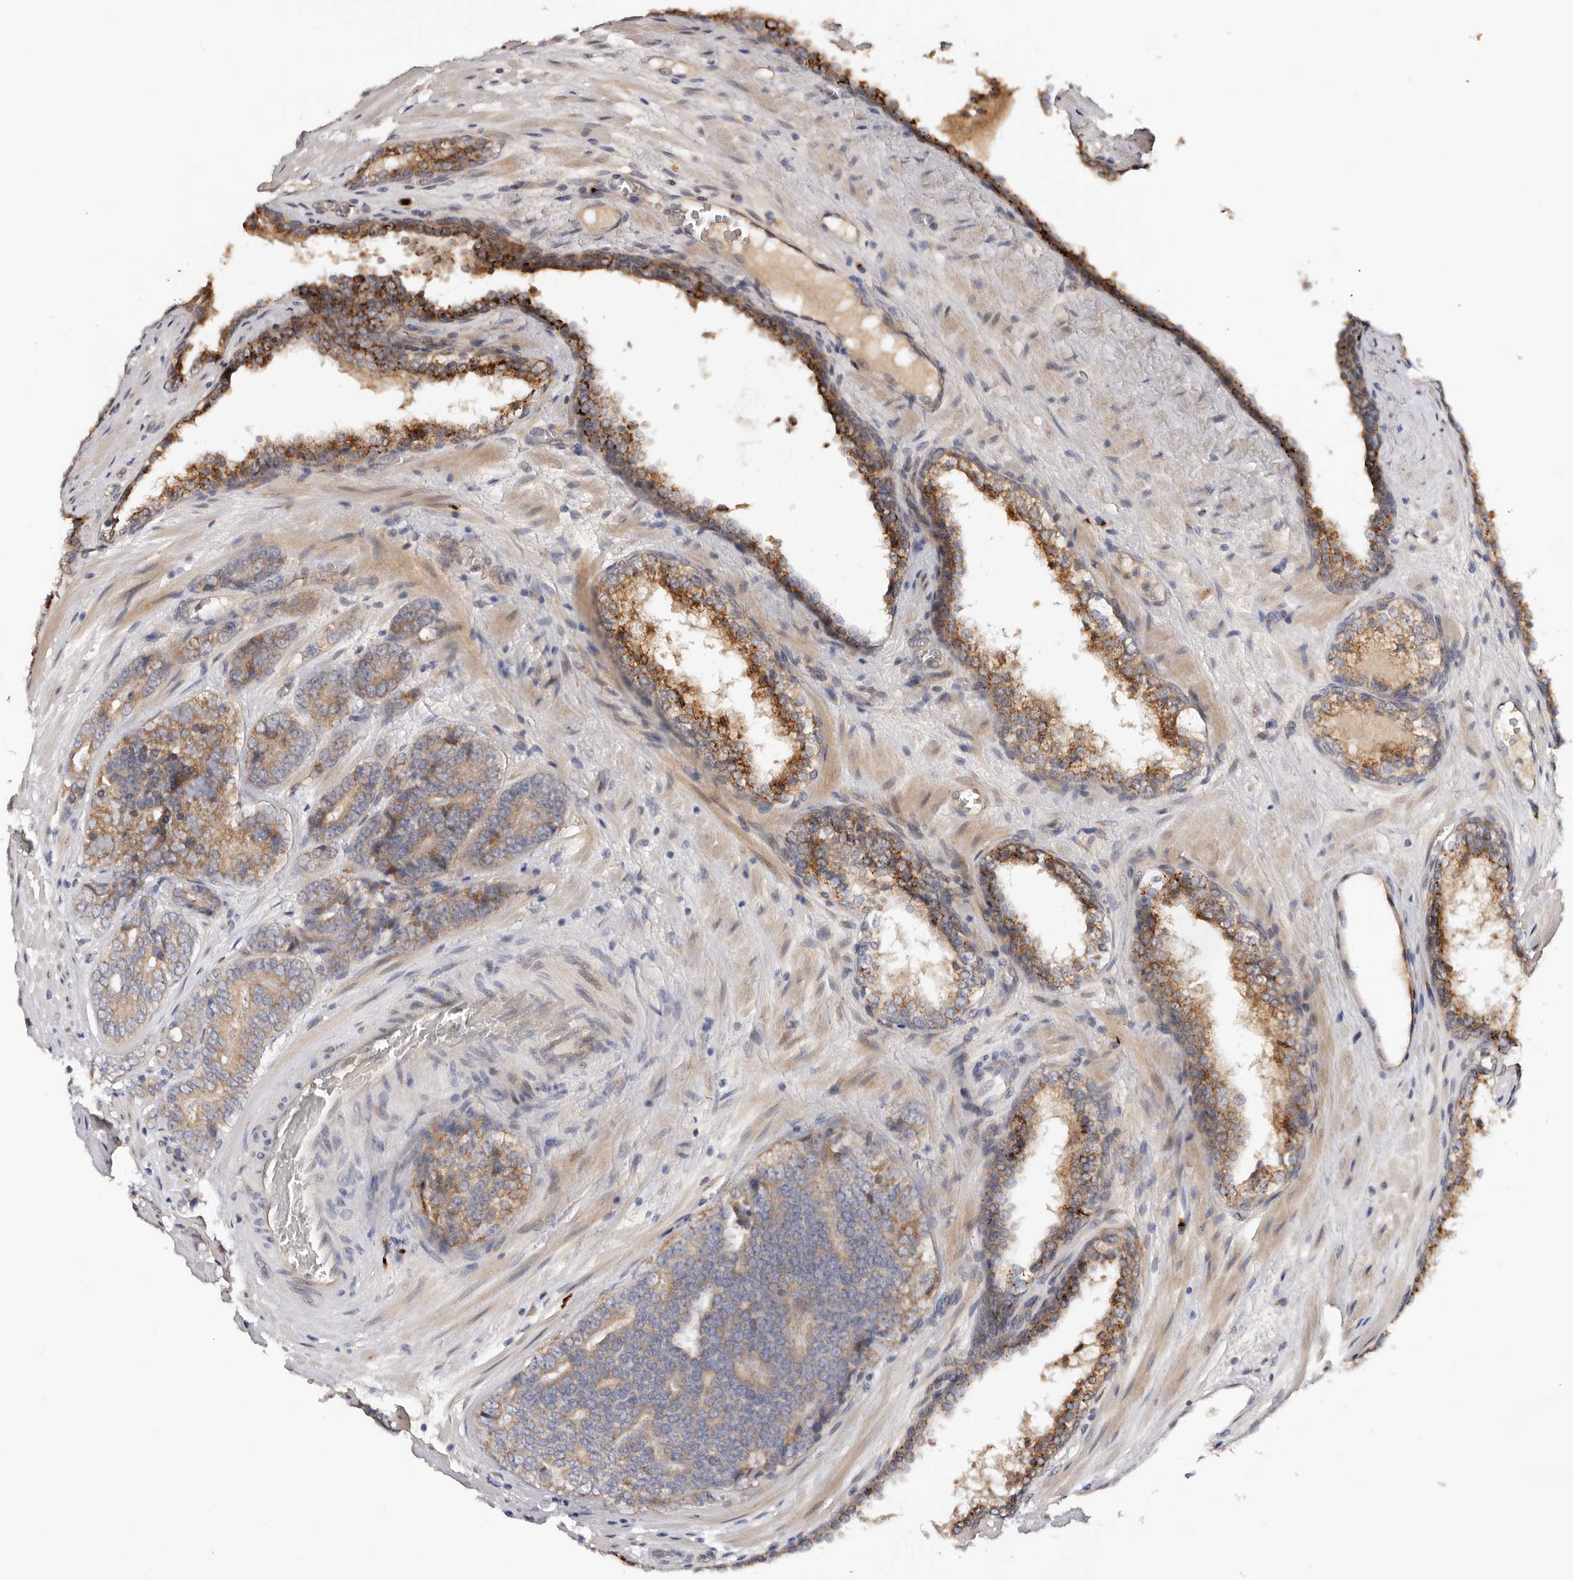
{"staining": {"intensity": "moderate", "quantity": "25%-75%", "location": "cytoplasmic/membranous"}, "tissue": "prostate cancer", "cell_type": "Tumor cells", "image_type": "cancer", "snomed": [{"axis": "morphology", "description": "Adenocarcinoma, High grade"}, {"axis": "topography", "description": "Prostate"}], "caption": "Prostate cancer tissue displays moderate cytoplasmic/membranous positivity in about 25%-75% of tumor cells Ihc stains the protein of interest in brown and the nuclei are stained blue.", "gene": "DACT2", "patient": {"sex": "male", "age": 56}}